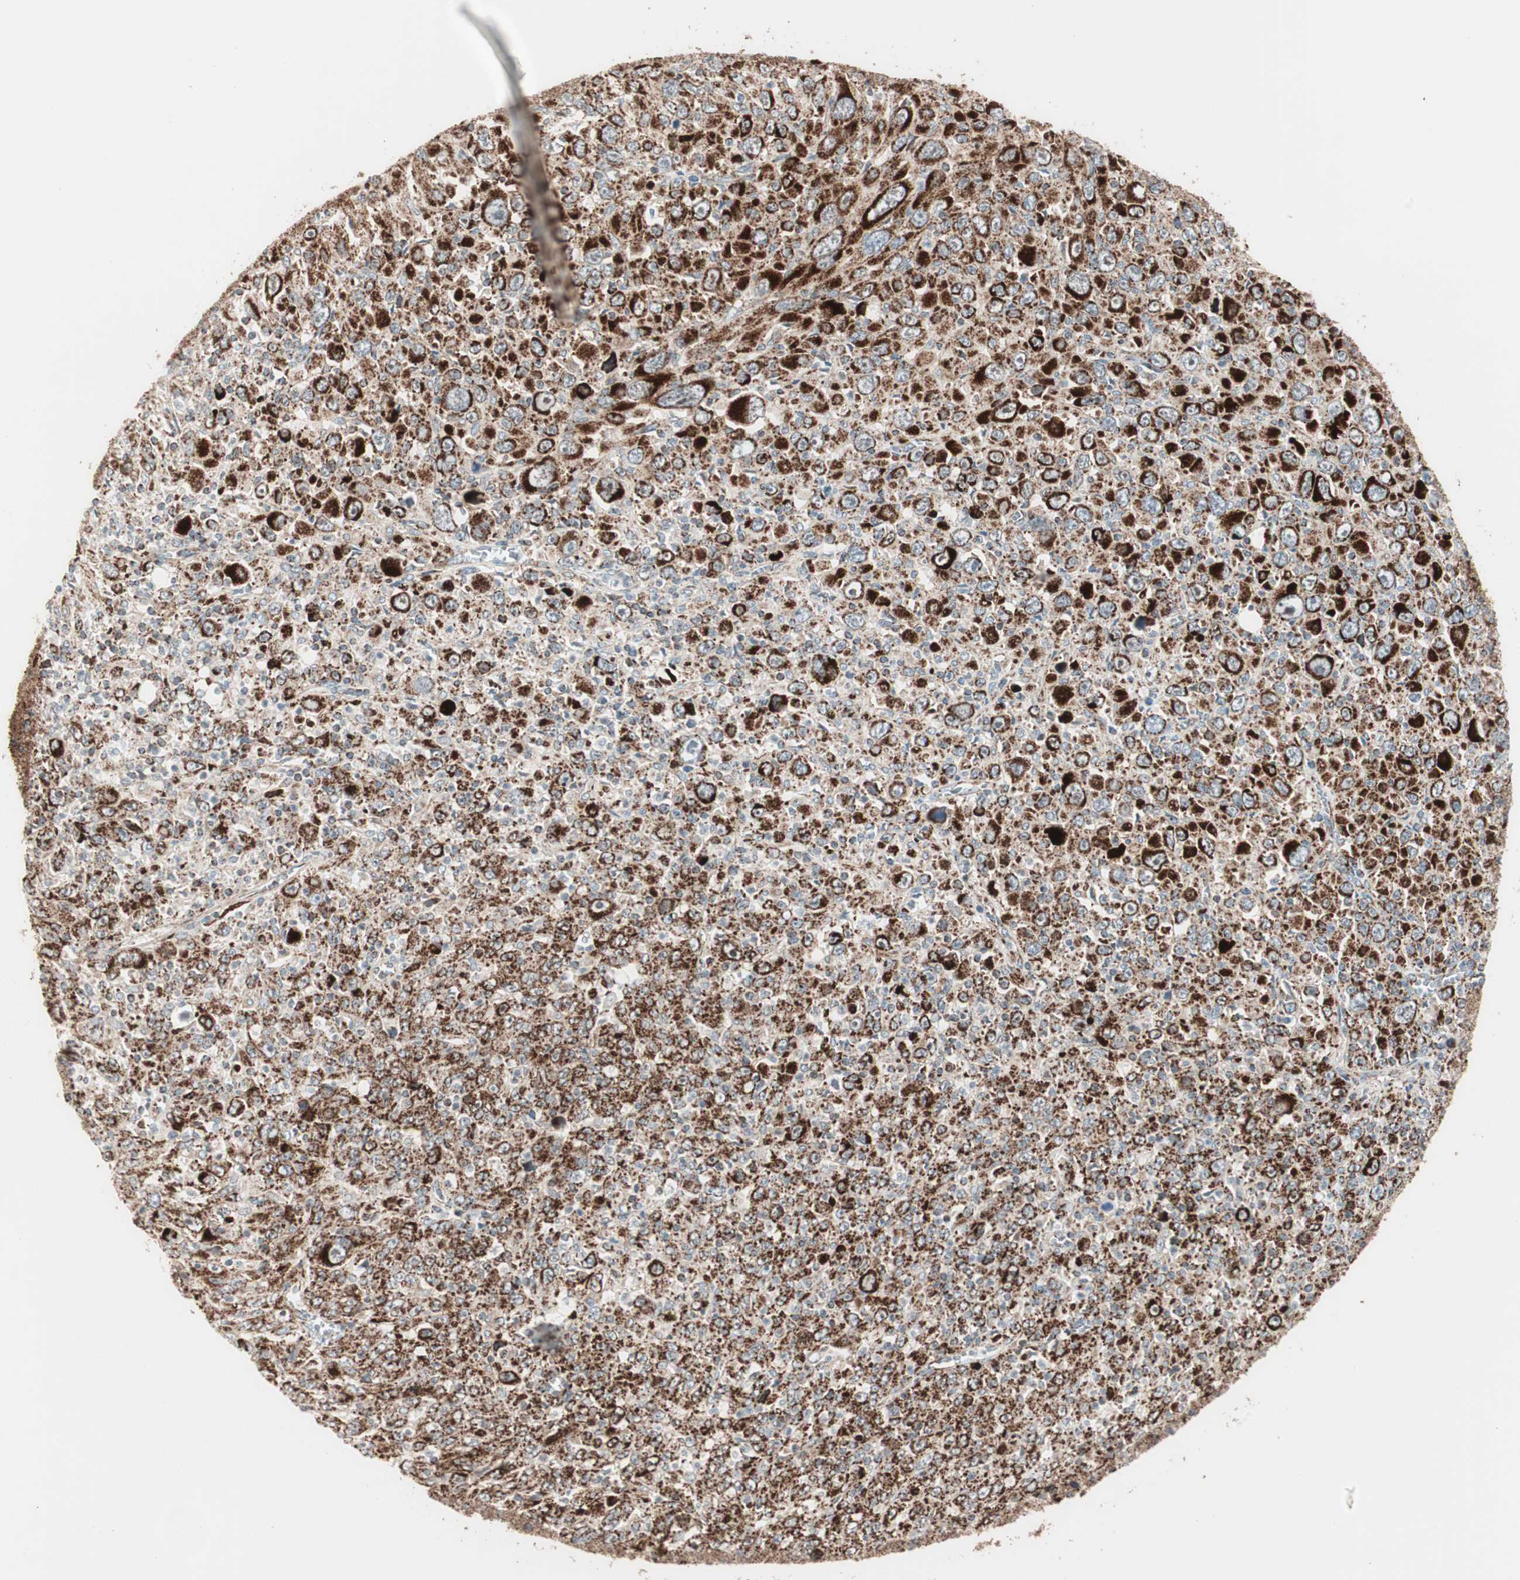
{"staining": {"intensity": "strong", "quantity": ">75%", "location": "cytoplasmic/membranous"}, "tissue": "melanoma", "cell_type": "Tumor cells", "image_type": "cancer", "snomed": [{"axis": "morphology", "description": "Malignant melanoma, Metastatic site"}, {"axis": "topography", "description": "Skin"}], "caption": "A brown stain shows strong cytoplasmic/membranous staining of a protein in melanoma tumor cells.", "gene": "TOMM20", "patient": {"sex": "female", "age": 56}}